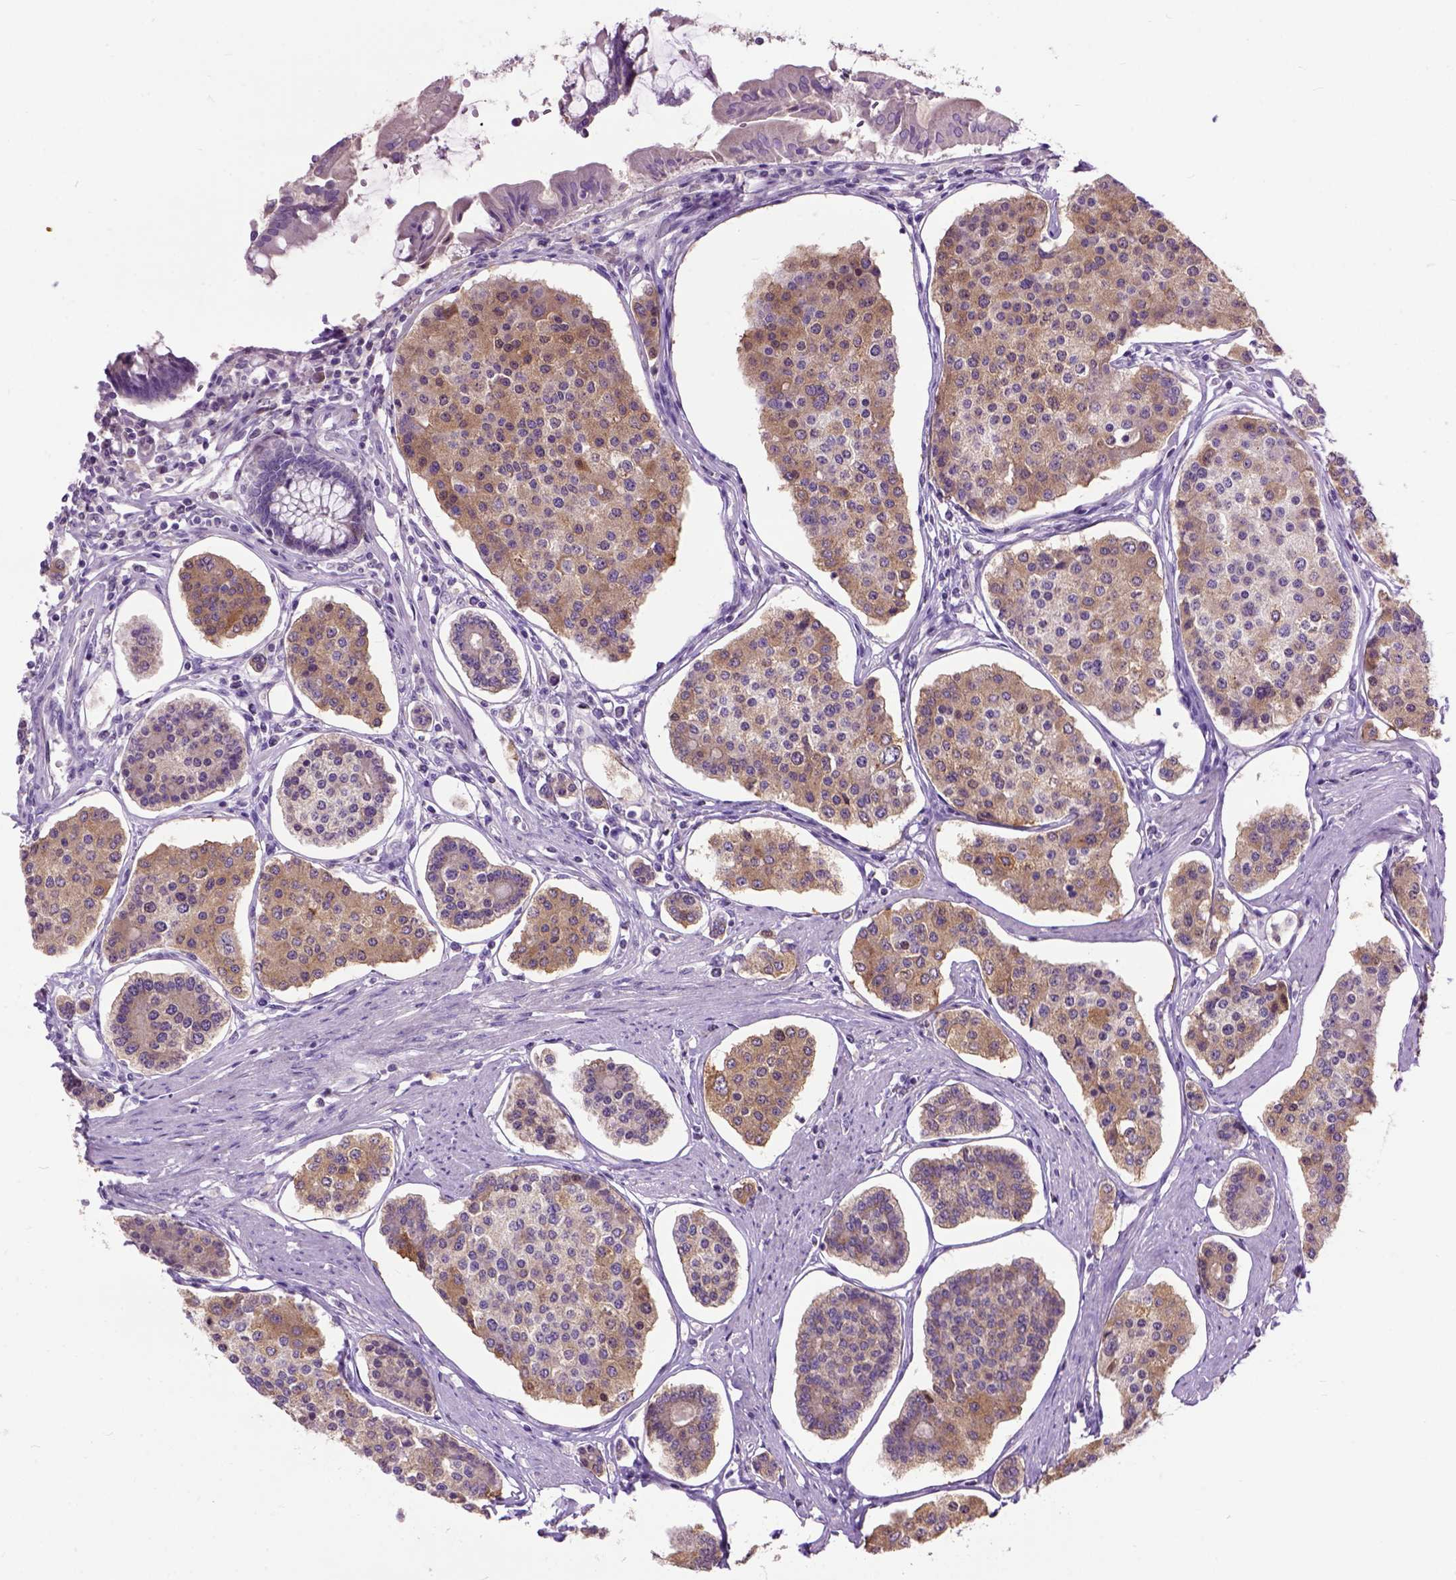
{"staining": {"intensity": "moderate", "quantity": "25%-75%", "location": "cytoplasmic/membranous"}, "tissue": "carcinoid", "cell_type": "Tumor cells", "image_type": "cancer", "snomed": [{"axis": "morphology", "description": "Carcinoid, malignant, NOS"}, {"axis": "topography", "description": "Small intestine"}], "caption": "The histopathology image displays staining of carcinoid, revealing moderate cytoplasmic/membranous protein staining (brown color) within tumor cells. (DAB (3,3'-diaminobenzidine) = brown stain, brightfield microscopy at high magnification).", "gene": "MAPT", "patient": {"sex": "female", "age": 65}}